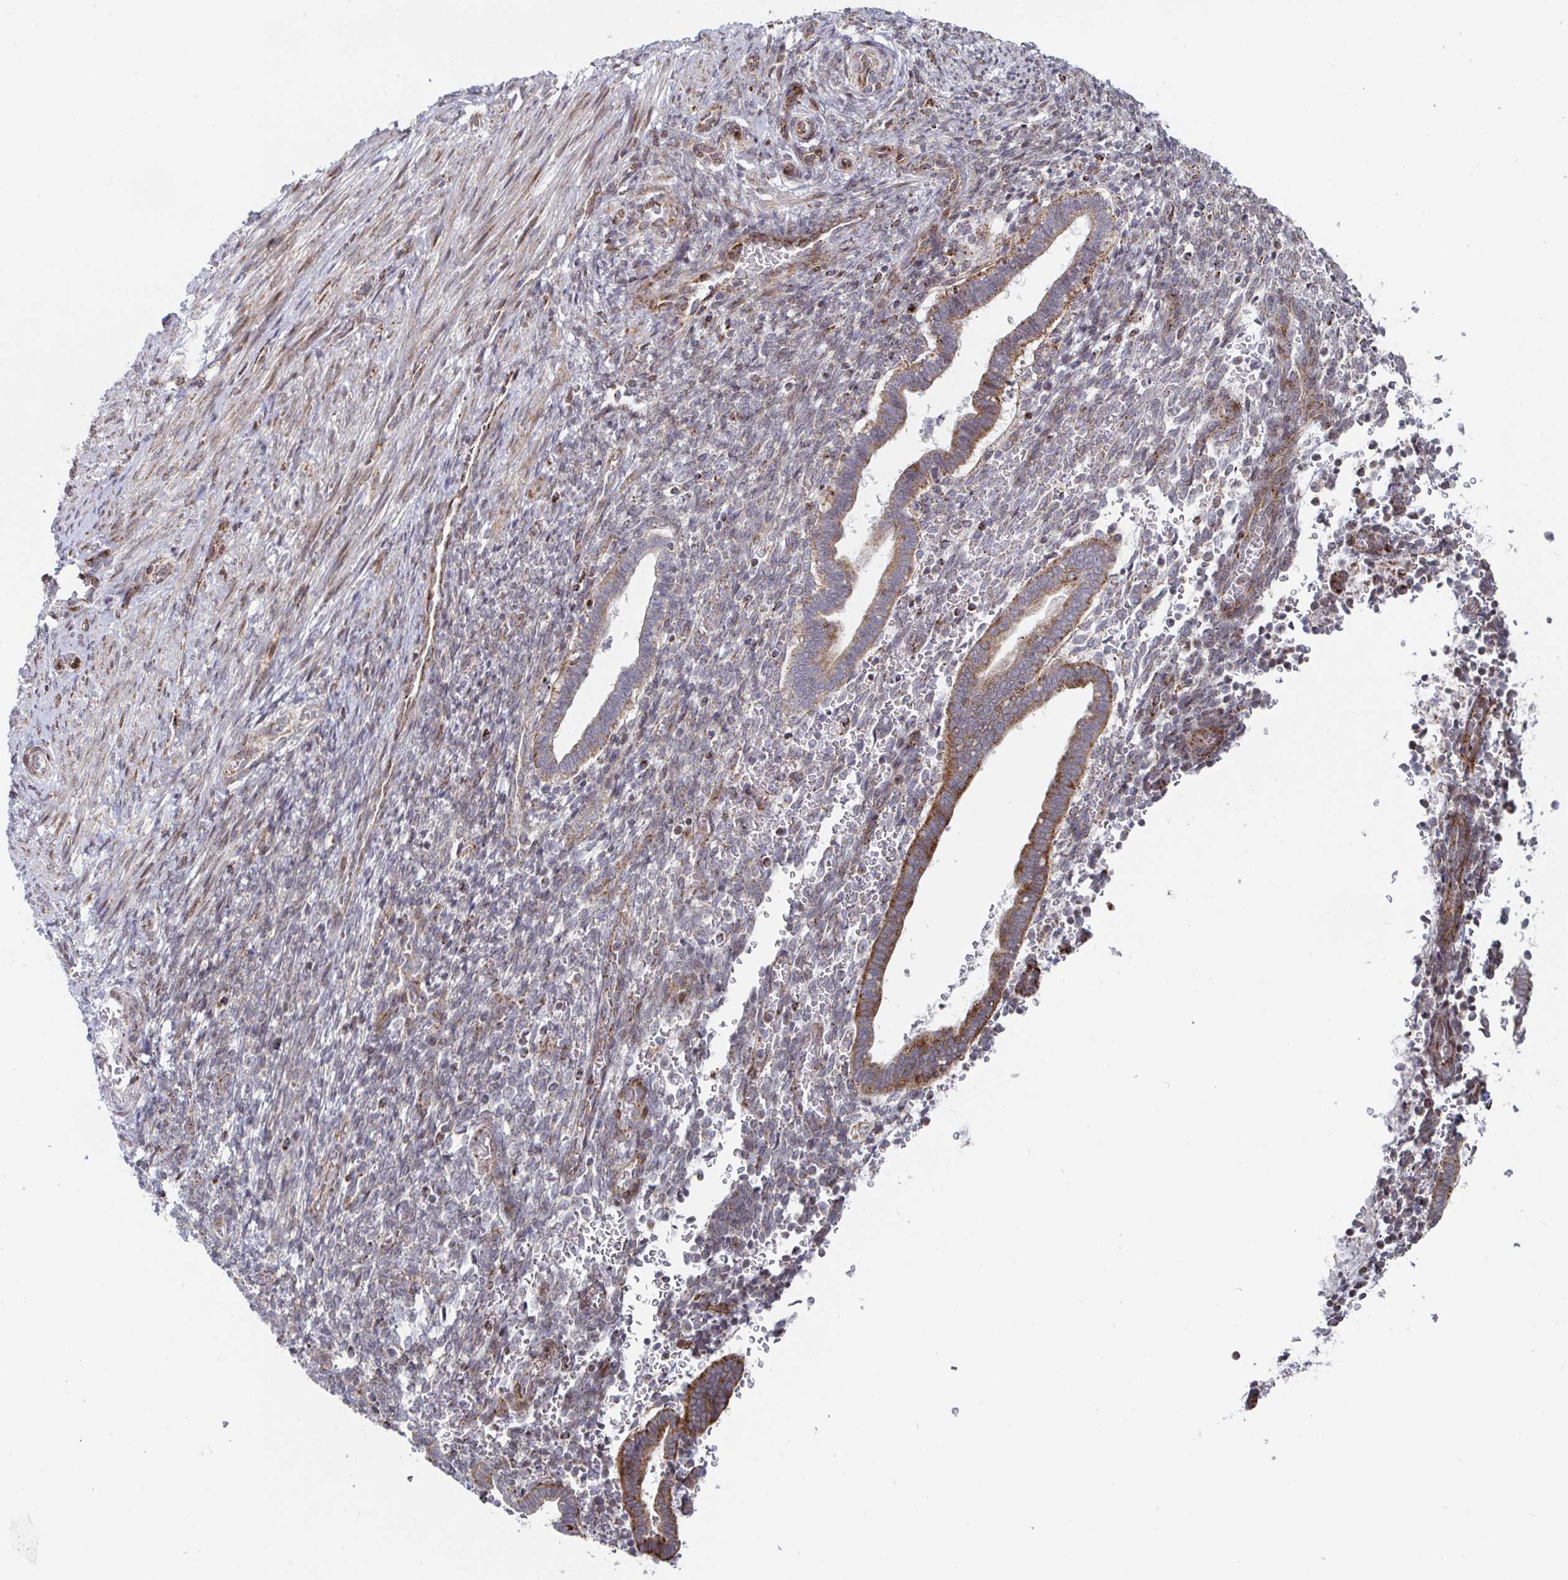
{"staining": {"intensity": "moderate", "quantity": "25%-75%", "location": "cytoplasmic/membranous"}, "tissue": "endometrium", "cell_type": "Cells in endometrial stroma", "image_type": "normal", "snomed": [{"axis": "morphology", "description": "Normal tissue, NOS"}, {"axis": "topography", "description": "Endometrium"}], "caption": "IHC of unremarkable human endometrium reveals medium levels of moderate cytoplasmic/membranous staining in about 25%-75% of cells in endometrial stroma. The protein of interest is stained brown, and the nuclei are stained in blue (DAB (3,3'-diaminobenzidine) IHC with brightfield microscopy, high magnification).", "gene": "STARD8", "patient": {"sex": "female", "age": 34}}